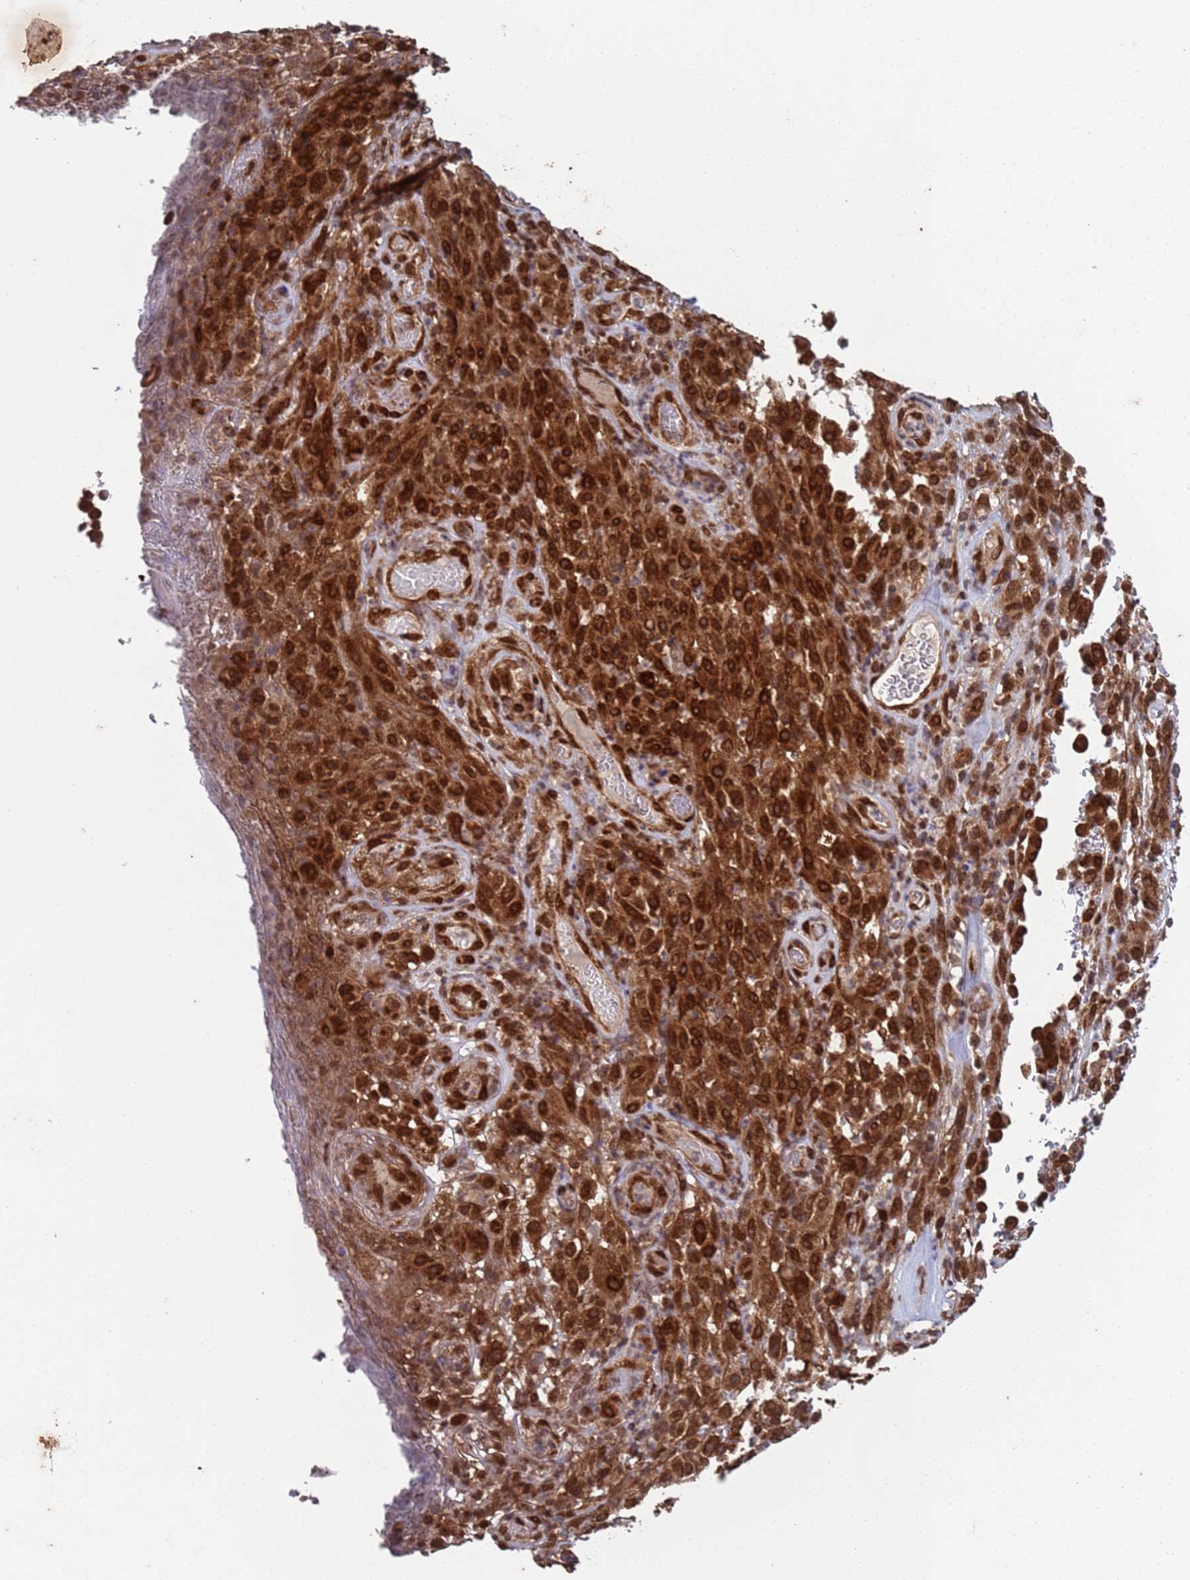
{"staining": {"intensity": "strong", "quantity": ">75%", "location": "cytoplasmic/membranous,nuclear"}, "tissue": "melanoma", "cell_type": "Tumor cells", "image_type": "cancer", "snomed": [{"axis": "morphology", "description": "Malignant melanoma, NOS"}, {"axis": "topography", "description": "Skin"}], "caption": "The image exhibits a brown stain indicating the presence of a protein in the cytoplasmic/membranous and nuclear of tumor cells in malignant melanoma. (DAB IHC, brown staining for protein, blue staining for nuclei).", "gene": "FUBP3", "patient": {"sex": "female", "age": 82}}